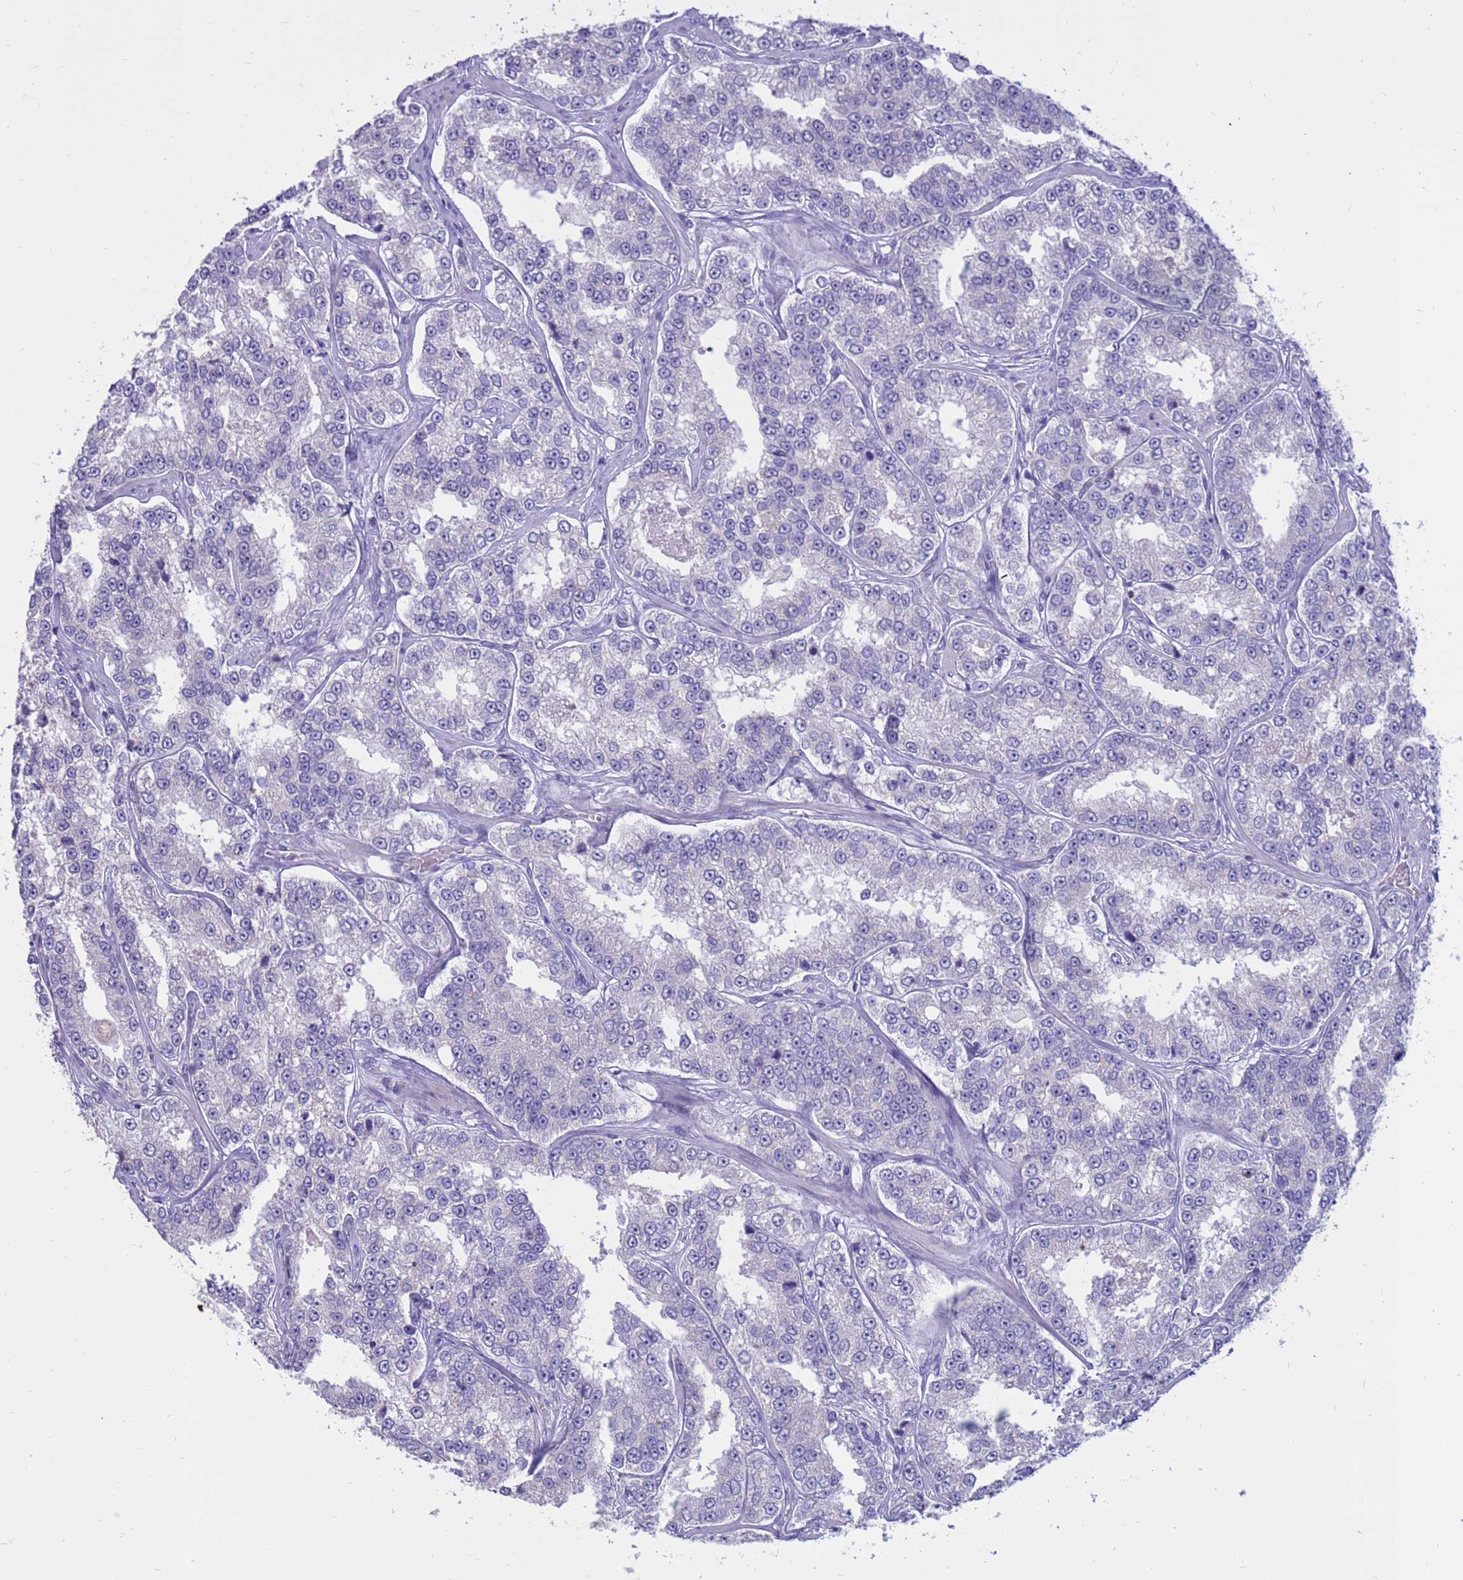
{"staining": {"intensity": "negative", "quantity": "none", "location": "none"}, "tissue": "prostate cancer", "cell_type": "Tumor cells", "image_type": "cancer", "snomed": [{"axis": "morphology", "description": "Normal tissue, NOS"}, {"axis": "morphology", "description": "Adenocarcinoma, High grade"}, {"axis": "topography", "description": "Prostate"}], "caption": "An IHC image of prostate adenocarcinoma (high-grade) is shown. There is no staining in tumor cells of prostate adenocarcinoma (high-grade).", "gene": "PDE10A", "patient": {"sex": "male", "age": 83}}